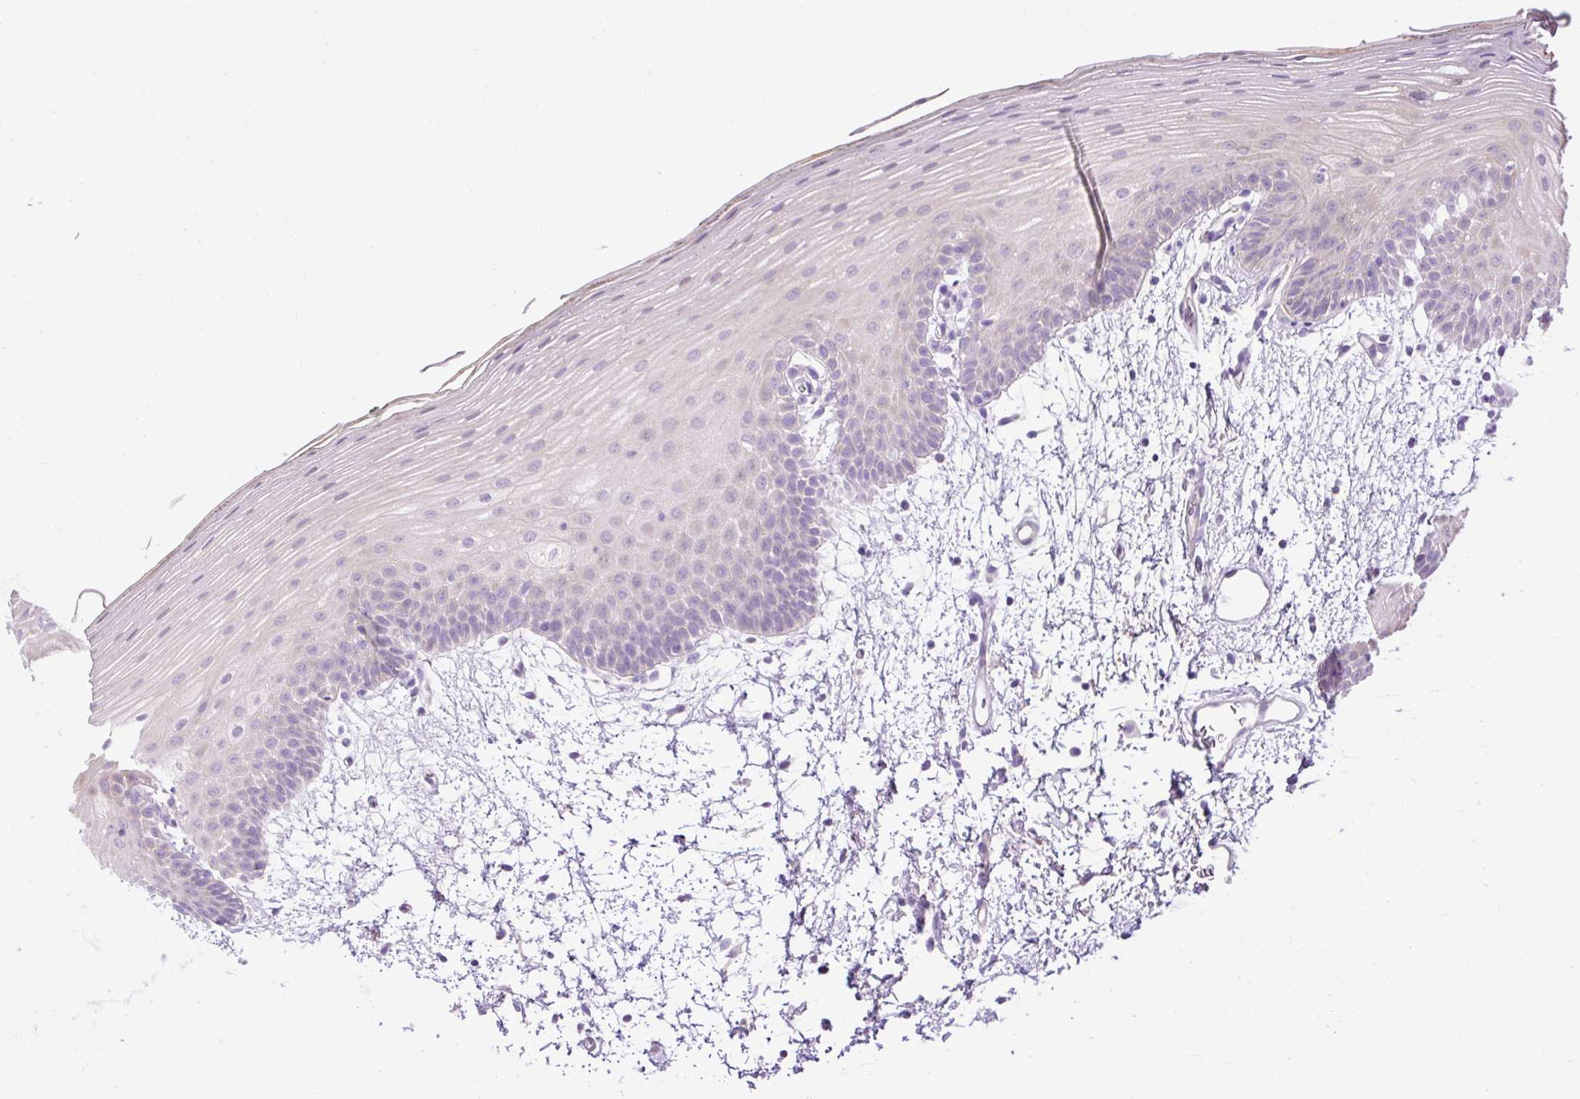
{"staining": {"intensity": "negative", "quantity": "none", "location": "none"}, "tissue": "oral mucosa", "cell_type": "Squamous epithelial cells", "image_type": "normal", "snomed": [{"axis": "morphology", "description": "Normal tissue, NOS"}, {"axis": "morphology", "description": "Squamous cell carcinoma, NOS"}, {"axis": "topography", "description": "Oral tissue"}, {"axis": "topography", "description": "Head-Neck"}], "caption": "The IHC image has no significant staining in squamous epithelial cells of oral mucosa.", "gene": "CFAP47", "patient": {"sex": "female", "age": 81}}